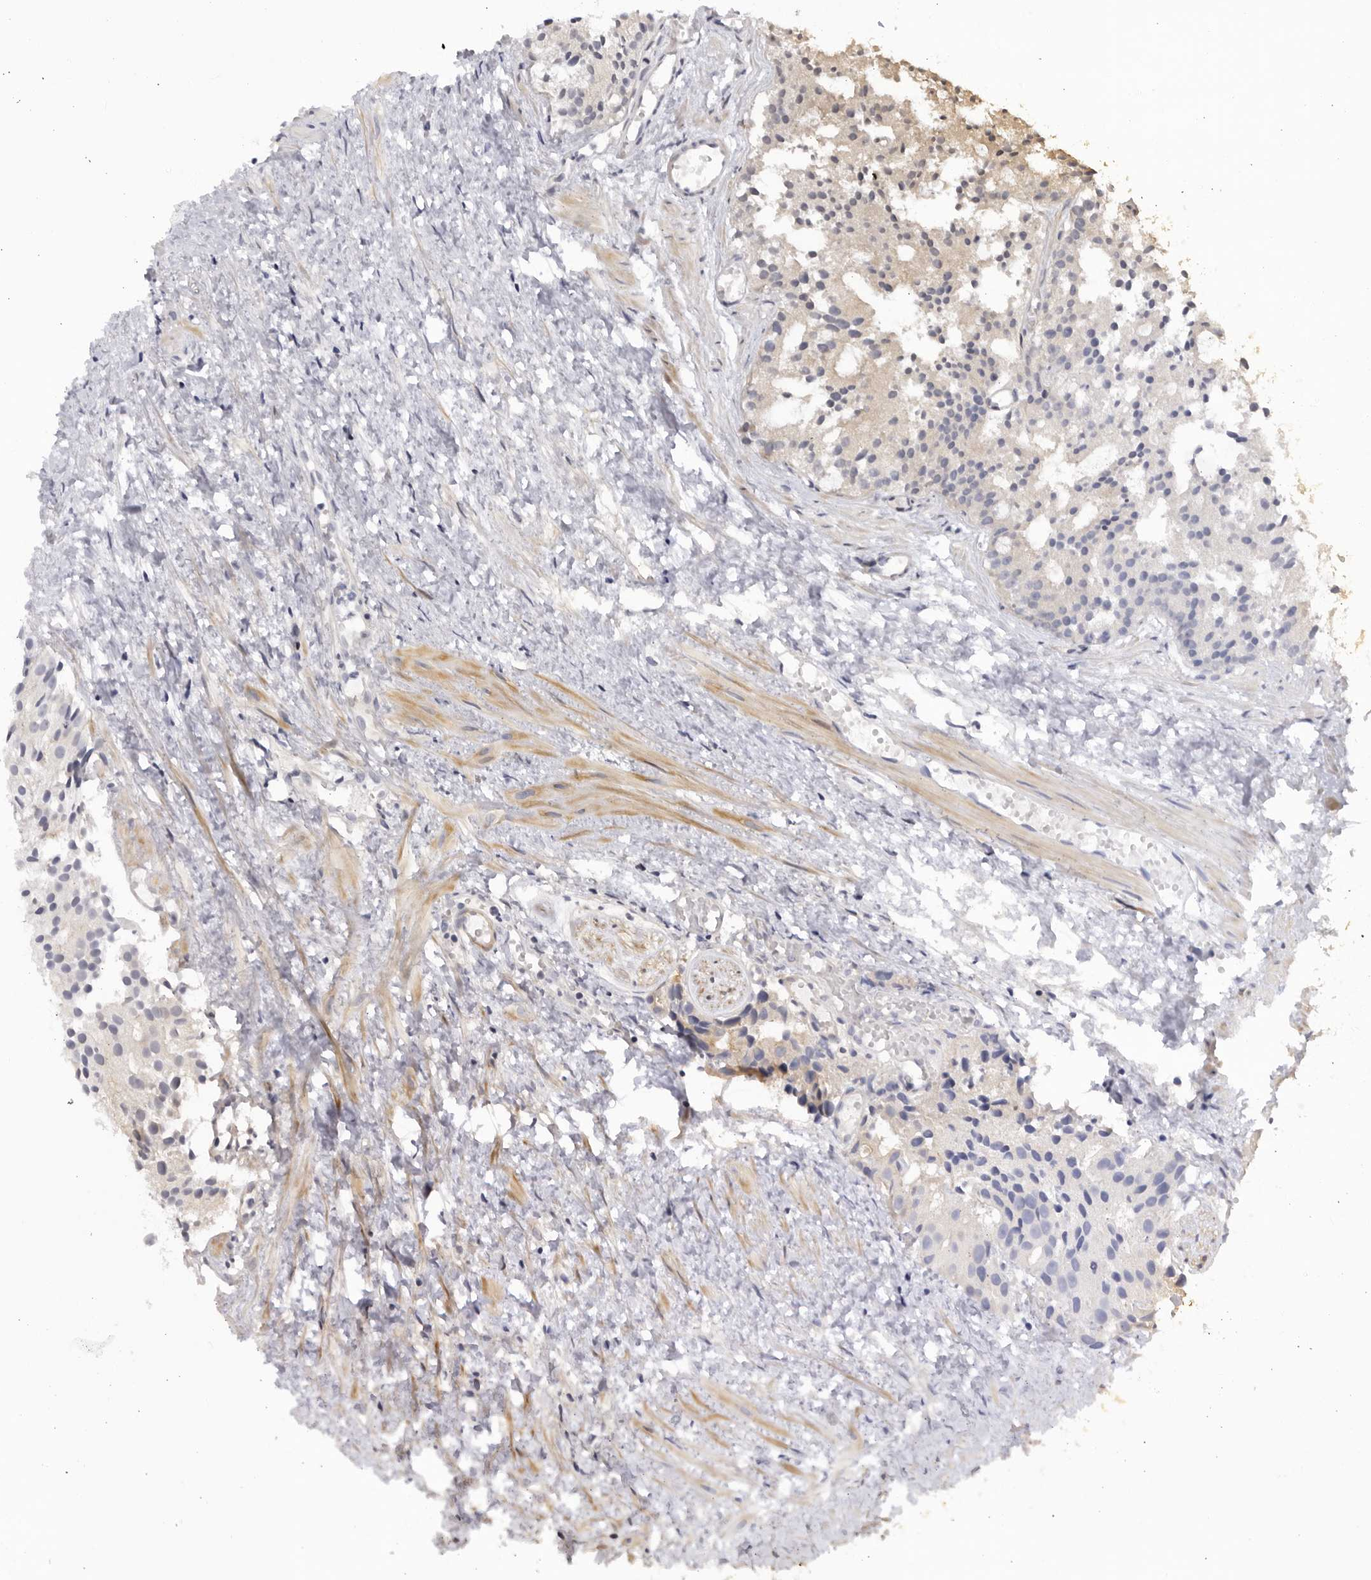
{"staining": {"intensity": "negative", "quantity": "none", "location": "none"}, "tissue": "prostate cancer", "cell_type": "Tumor cells", "image_type": "cancer", "snomed": [{"axis": "morphology", "description": "Adenocarcinoma, Low grade"}, {"axis": "topography", "description": "Prostate"}], "caption": "DAB immunohistochemical staining of human prostate cancer (adenocarcinoma (low-grade)) demonstrates no significant staining in tumor cells.", "gene": "CNBD1", "patient": {"sex": "male", "age": 88}}